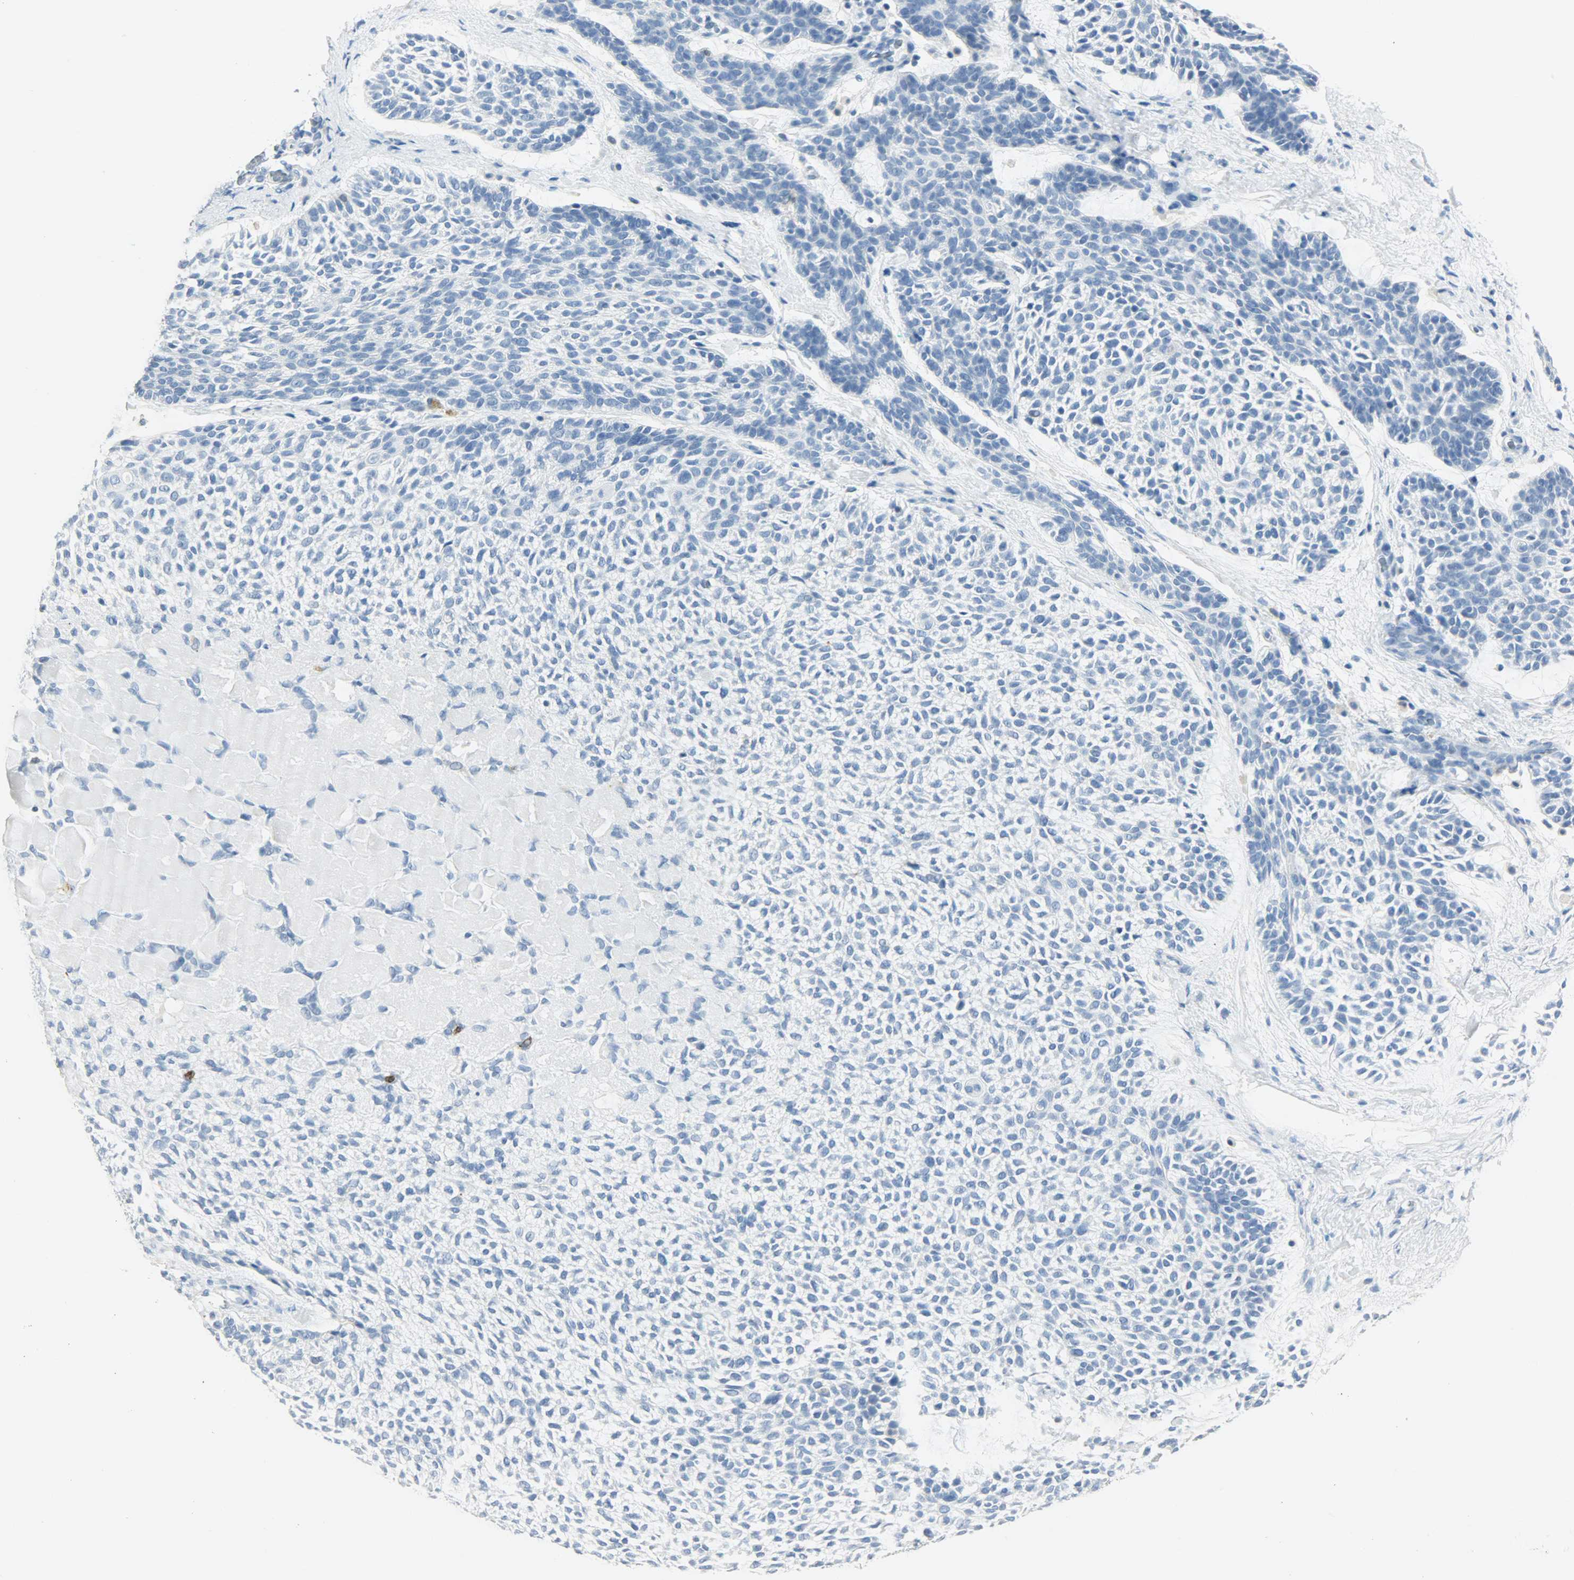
{"staining": {"intensity": "negative", "quantity": "none", "location": "none"}, "tissue": "skin cancer", "cell_type": "Tumor cells", "image_type": "cancer", "snomed": [{"axis": "morphology", "description": "Normal tissue, NOS"}, {"axis": "morphology", "description": "Basal cell carcinoma"}, {"axis": "topography", "description": "Skin"}], "caption": "Immunohistochemical staining of human skin cancer demonstrates no significant expression in tumor cells.", "gene": "PTPN6", "patient": {"sex": "female", "age": 70}}